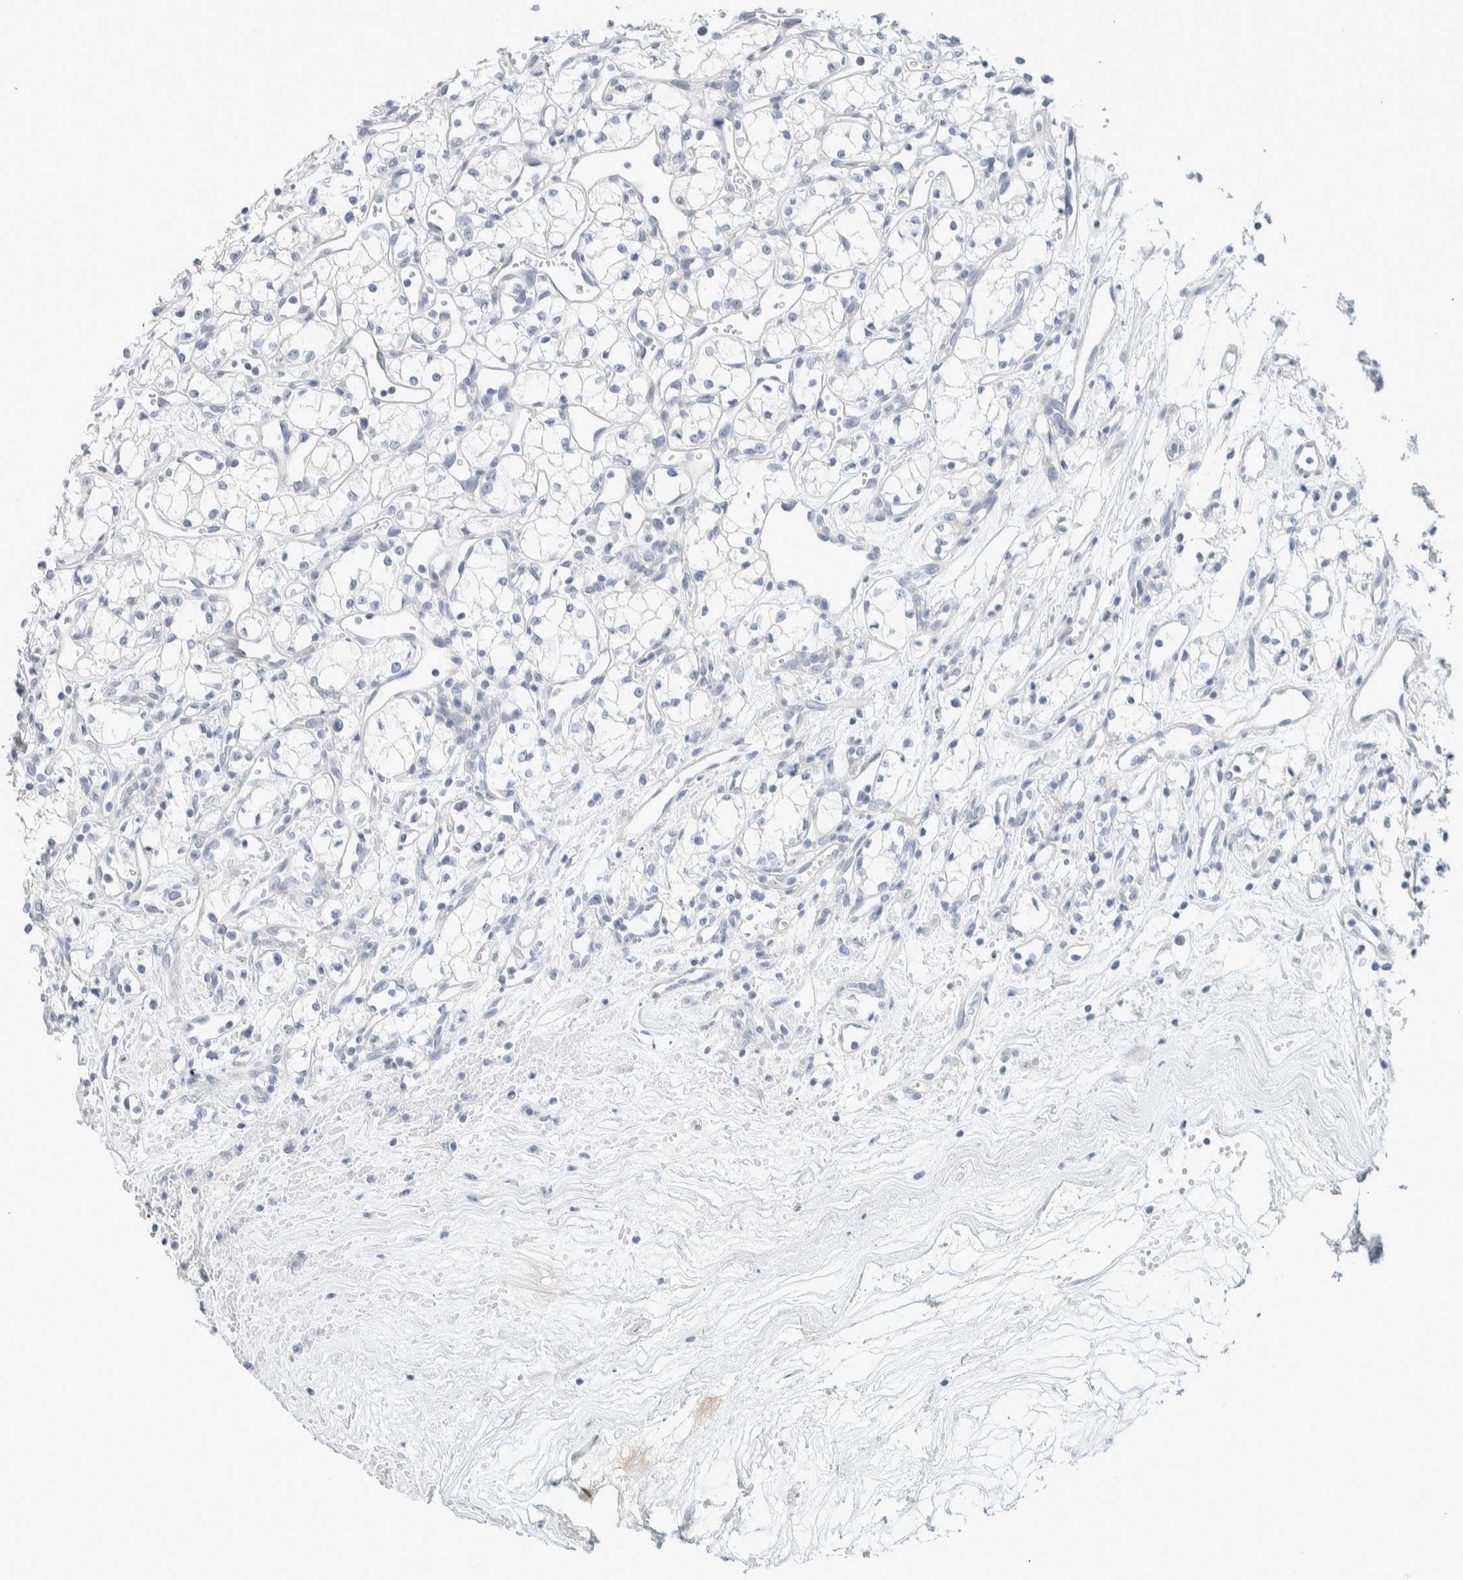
{"staining": {"intensity": "negative", "quantity": "none", "location": "none"}, "tissue": "renal cancer", "cell_type": "Tumor cells", "image_type": "cancer", "snomed": [{"axis": "morphology", "description": "Adenocarcinoma, NOS"}, {"axis": "topography", "description": "Kidney"}], "caption": "Immunohistochemical staining of human renal cancer (adenocarcinoma) demonstrates no significant expression in tumor cells.", "gene": "ALOX12B", "patient": {"sex": "male", "age": 59}}